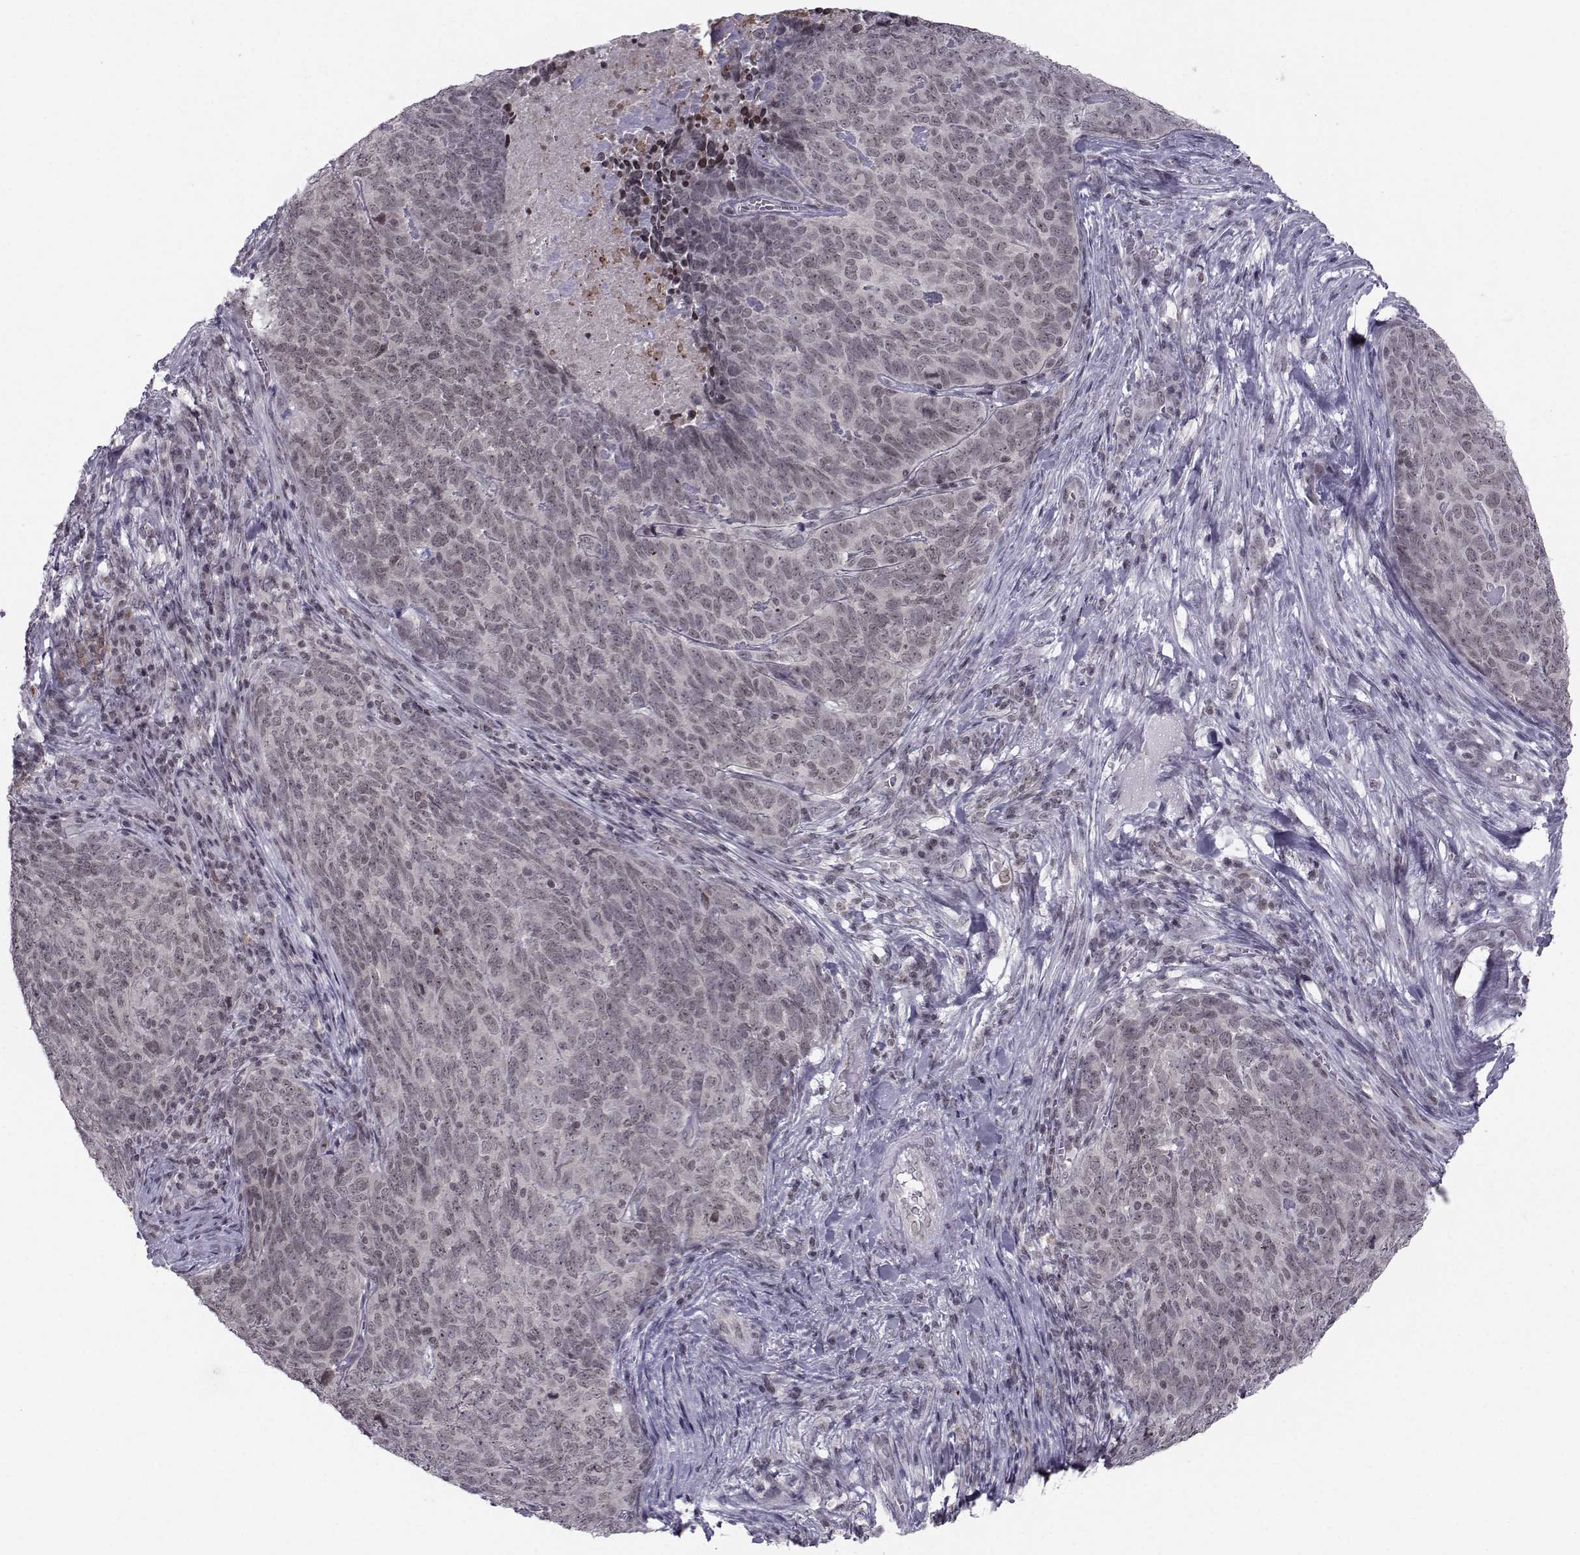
{"staining": {"intensity": "negative", "quantity": "none", "location": "none"}, "tissue": "skin cancer", "cell_type": "Tumor cells", "image_type": "cancer", "snomed": [{"axis": "morphology", "description": "Squamous cell carcinoma, NOS"}, {"axis": "topography", "description": "Skin"}, {"axis": "topography", "description": "Anal"}], "caption": "High power microscopy photomicrograph of an immunohistochemistry micrograph of skin squamous cell carcinoma, revealing no significant expression in tumor cells.", "gene": "MARCHF4", "patient": {"sex": "female", "age": 51}}